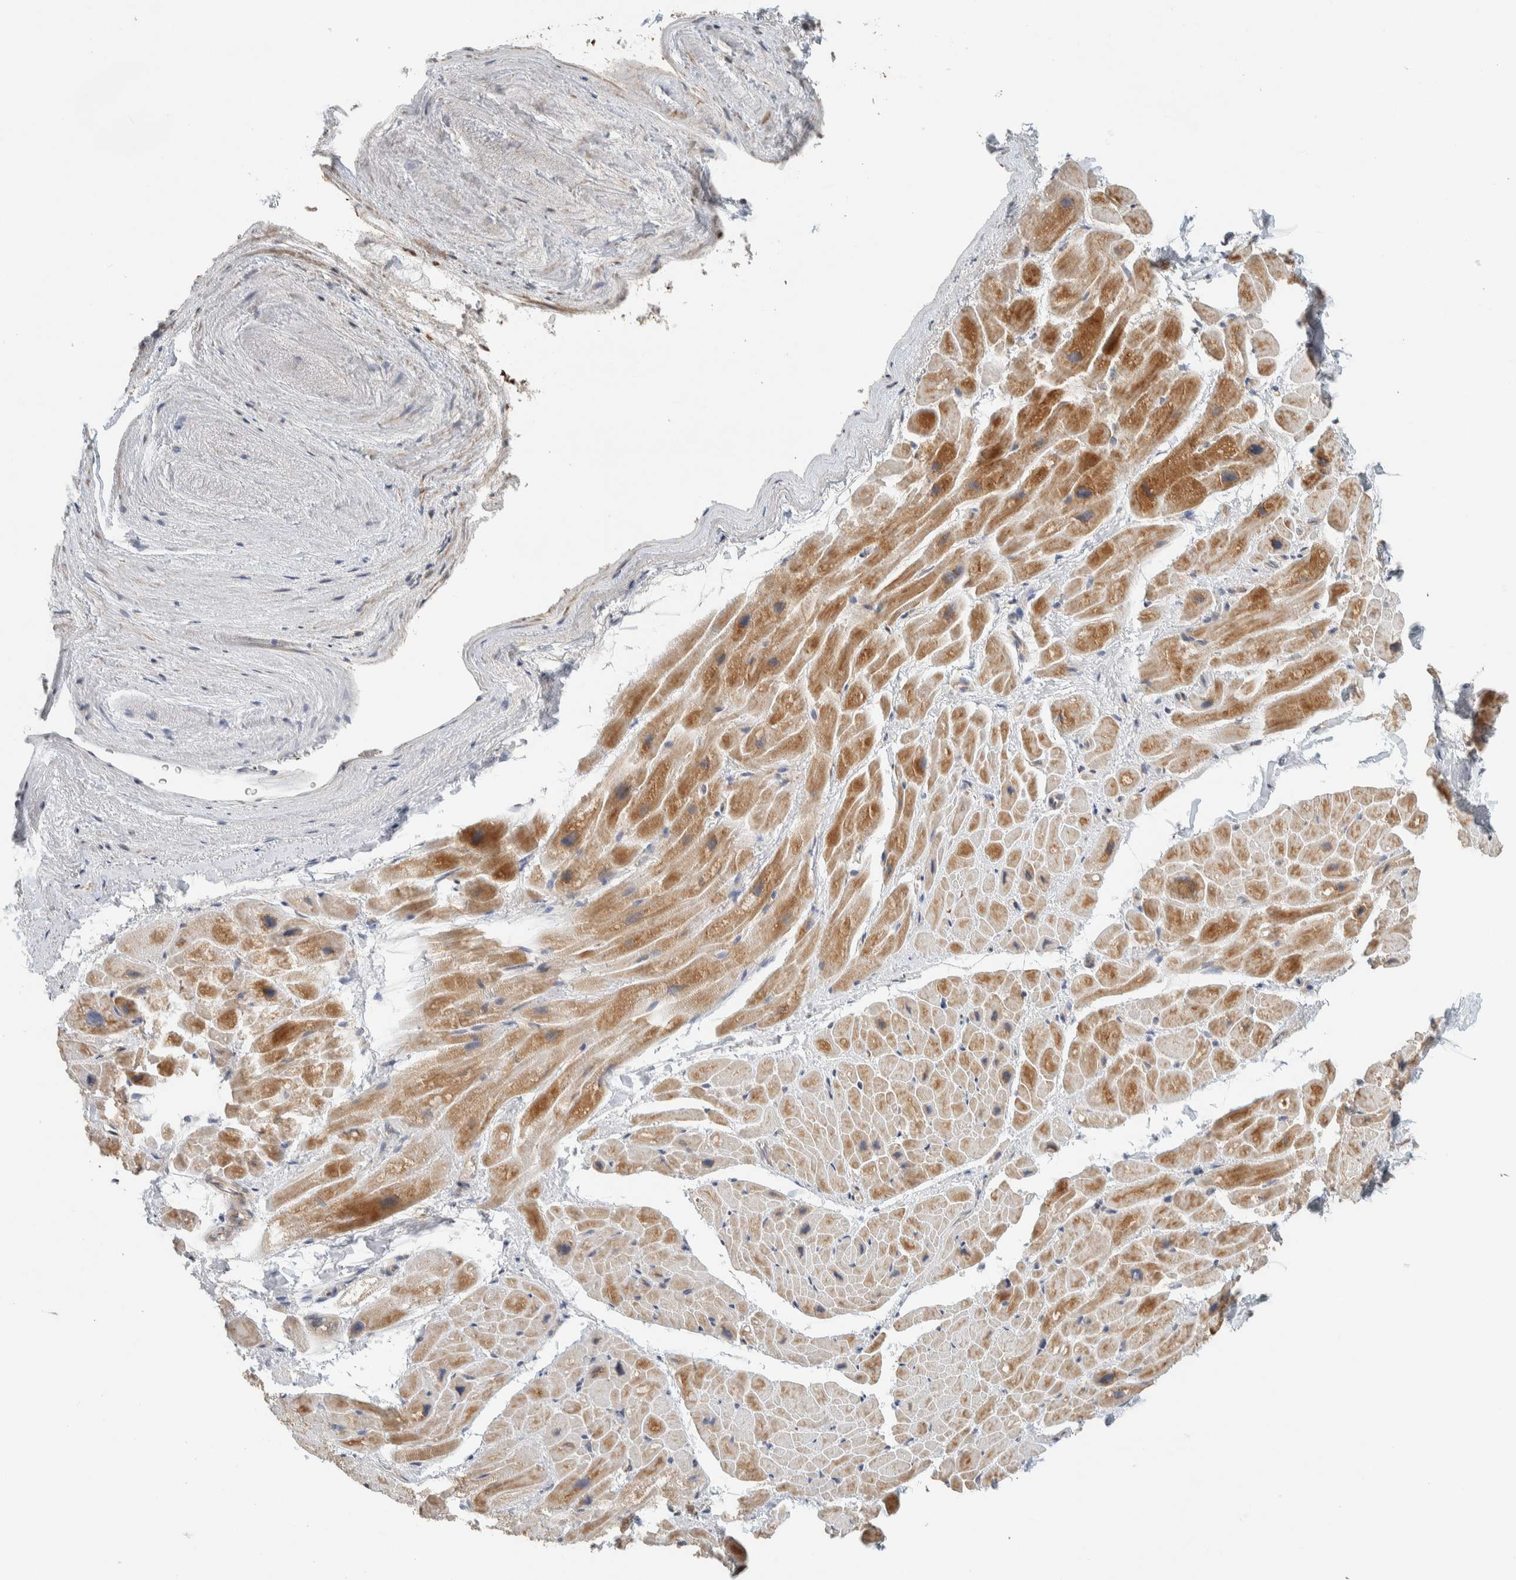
{"staining": {"intensity": "moderate", "quantity": "25%-75%", "location": "cytoplasmic/membranous"}, "tissue": "heart muscle", "cell_type": "Cardiomyocytes", "image_type": "normal", "snomed": [{"axis": "morphology", "description": "Normal tissue, NOS"}, {"axis": "topography", "description": "Heart"}], "caption": "A micrograph of human heart muscle stained for a protein exhibits moderate cytoplasmic/membranous brown staining in cardiomyocytes.", "gene": "PDE7B", "patient": {"sex": "male", "age": 49}}